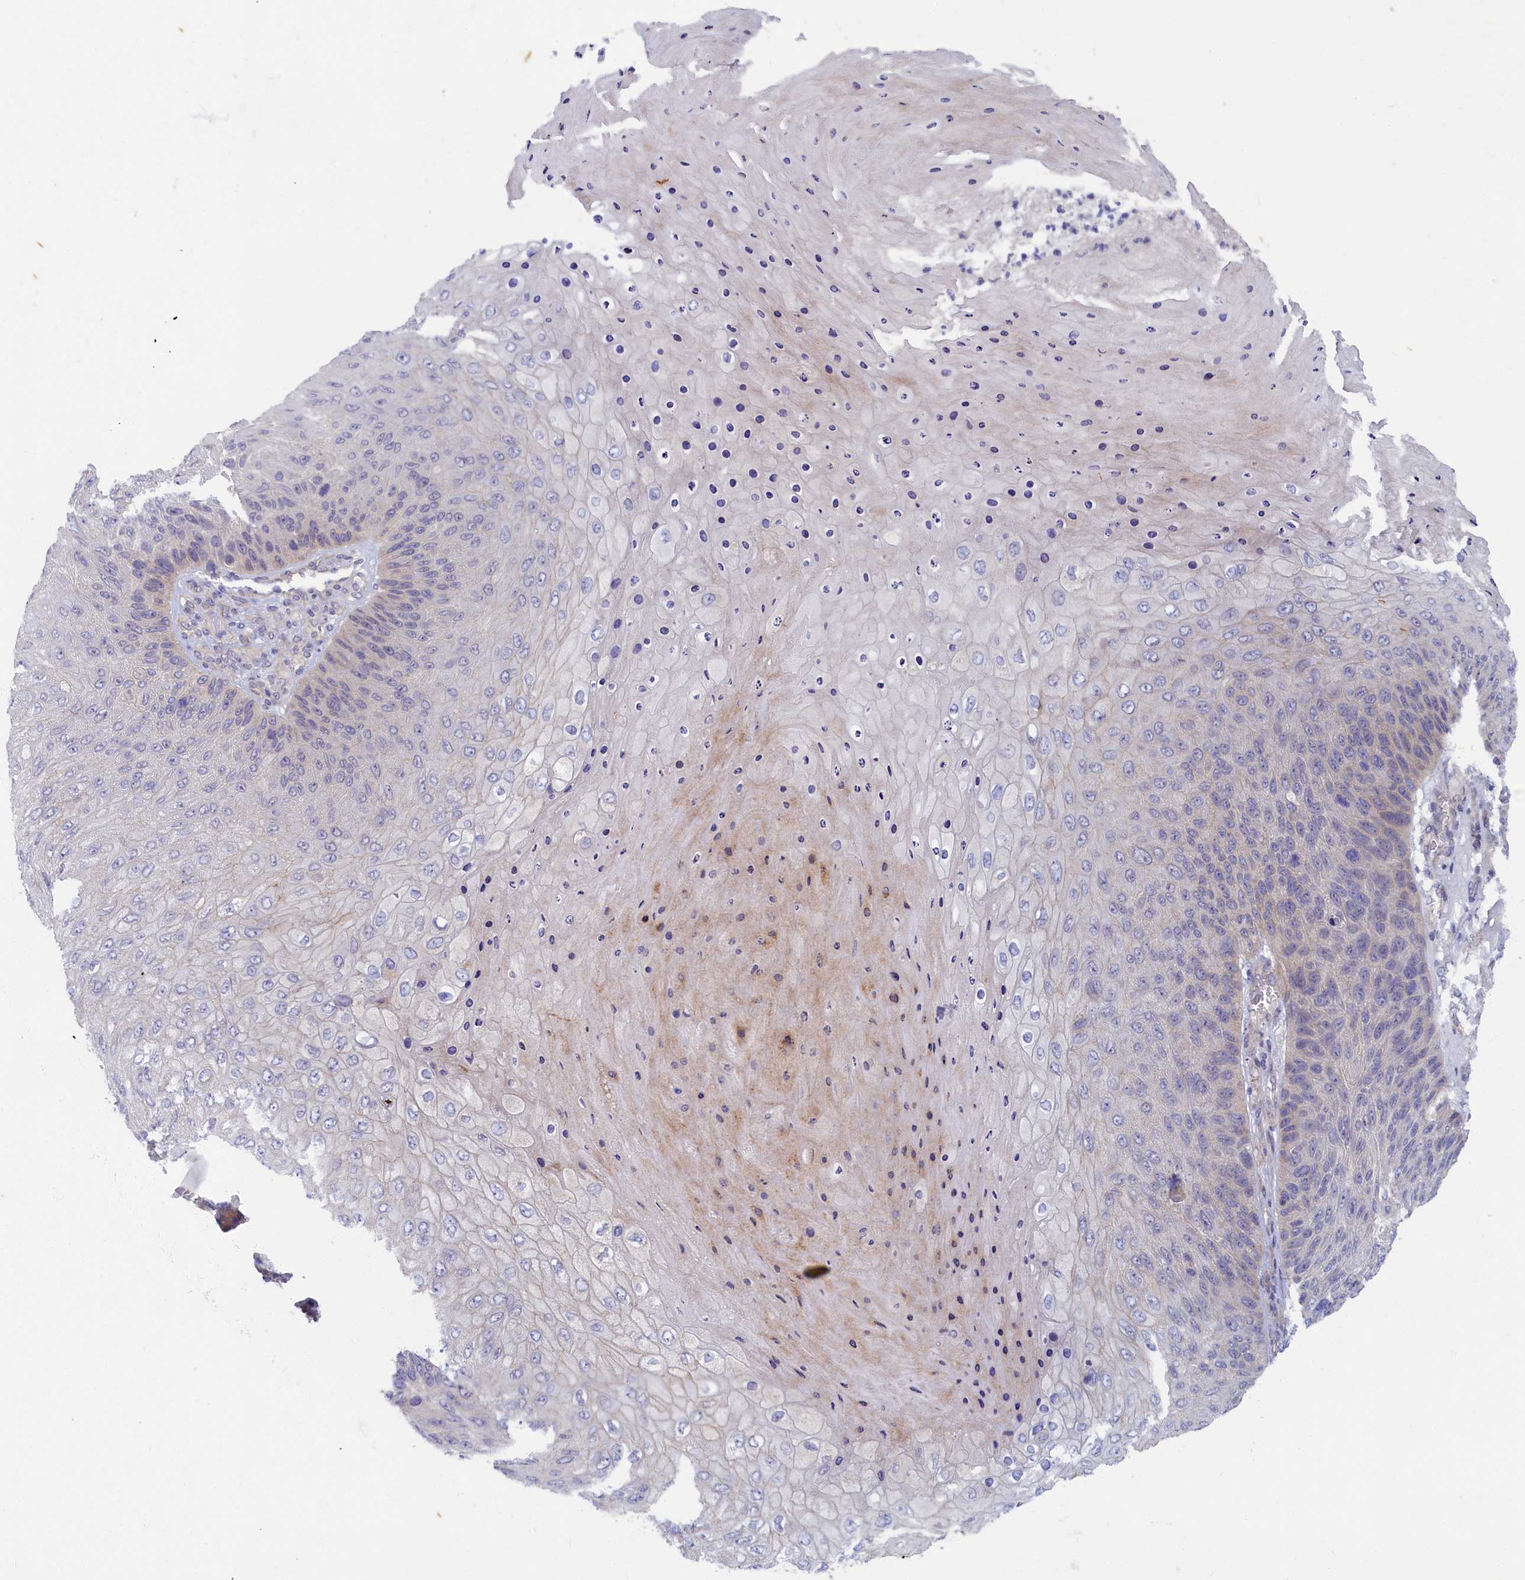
{"staining": {"intensity": "negative", "quantity": "none", "location": "none"}, "tissue": "skin cancer", "cell_type": "Tumor cells", "image_type": "cancer", "snomed": [{"axis": "morphology", "description": "Squamous cell carcinoma, NOS"}, {"axis": "topography", "description": "Skin"}], "caption": "Tumor cells show no significant expression in skin squamous cell carcinoma.", "gene": "WDR59", "patient": {"sex": "female", "age": 88}}